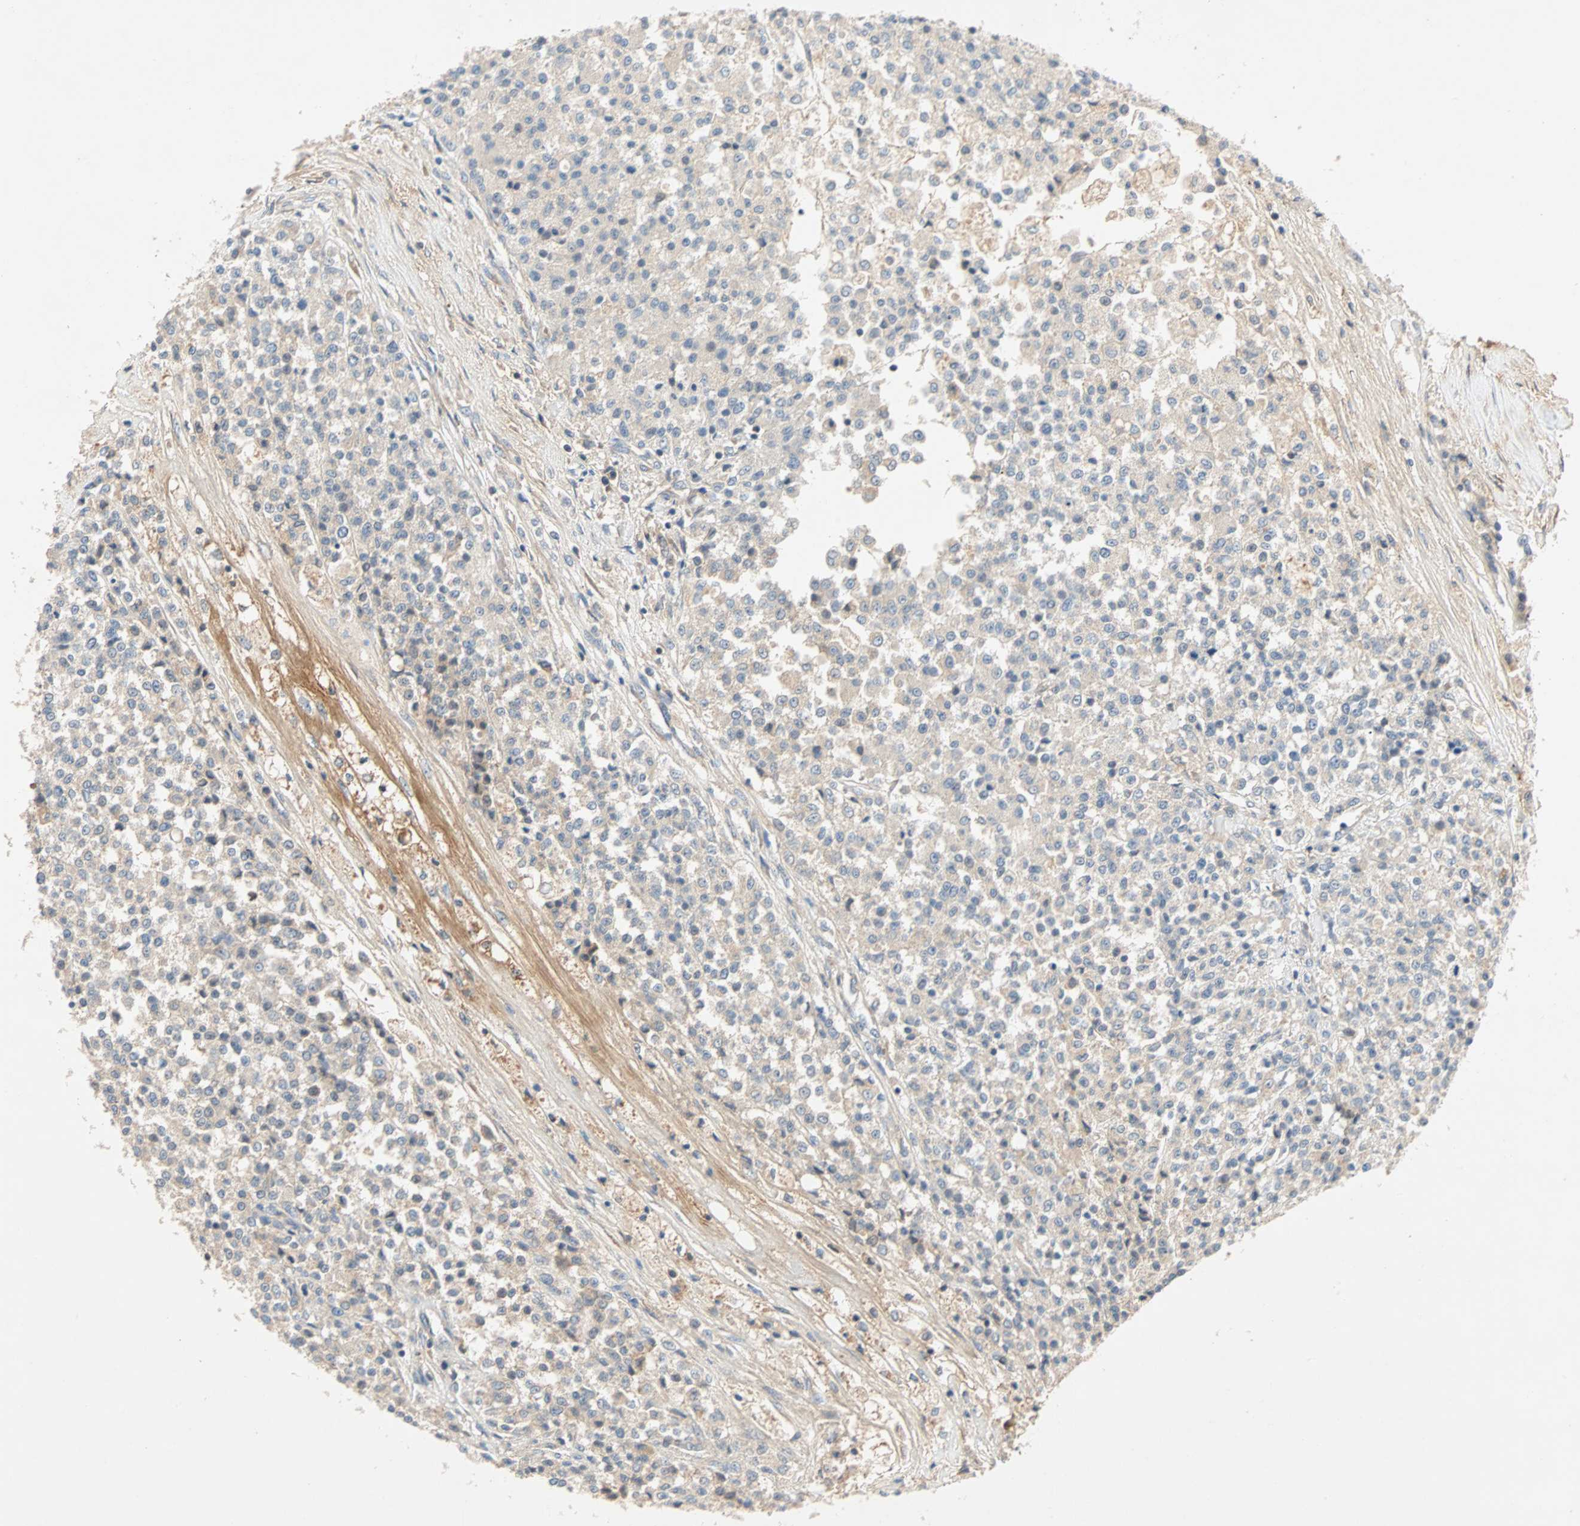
{"staining": {"intensity": "negative", "quantity": "none", "location": "none"}, "tissue": "testis cancer", "cell_type": "Tumor cells", "image_type": "cancer", "snomed": [{"axis": "morphology", "description": "Seminoma, NOS"}, {"axis": "topography", "description": "Testis"}], "caption": "There is no significant staining in tumor cells of testis cancer.", "gene": "MAP4K1", "patient": {"sex": "male", "age": 59}}